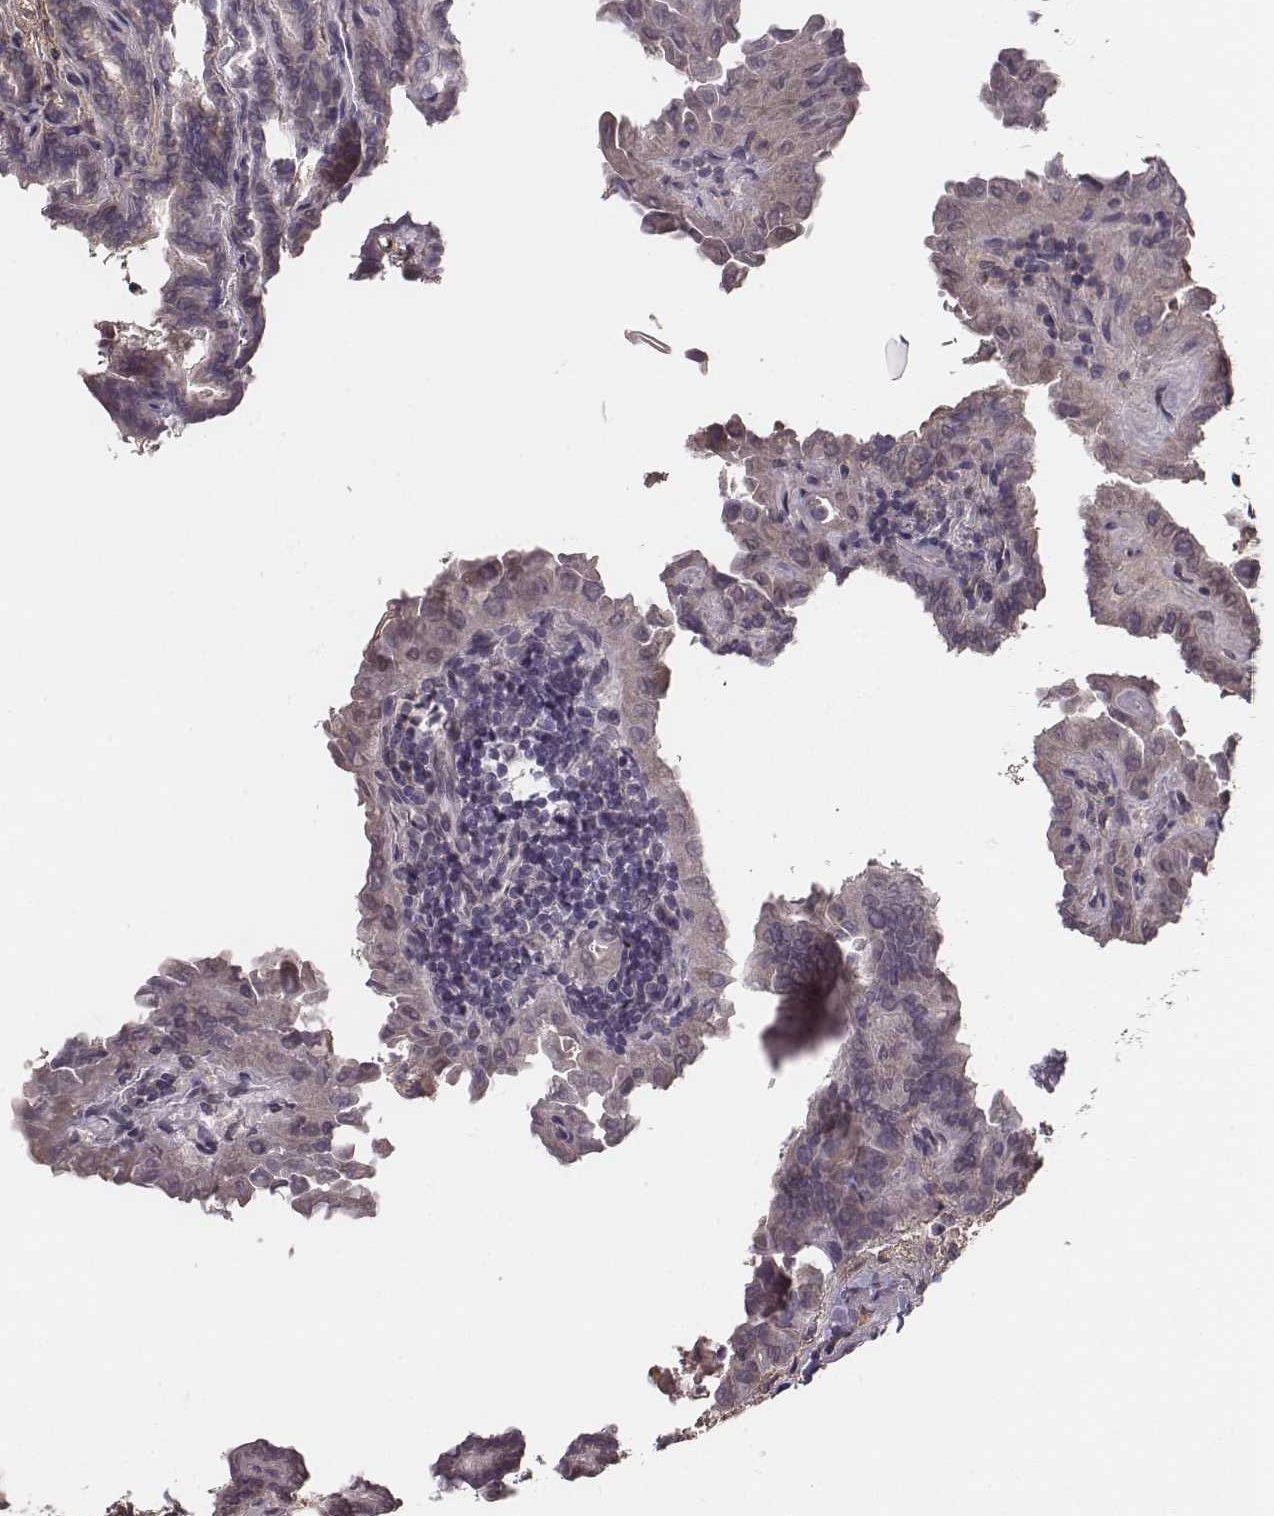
{"staining": {"intensity": "negative", "quantity": "none", "location": "none"}, "tissue": "thyroid cancer", "cell_type": "Tumor cells", "image_type": "cancer", "snomed": [{"axis": "morphology", "description": "Papillary adenocarcinoma, NOS"}, {"axis": "topography", "description": "Thyroid gland"}], "caption": "Image shows no significant protein positivity in tumor cells of thyroid cancer. (Immunohistochemistry, brightfield microscopy, high magnification).", "gene": "SLC22A6", "patient": {"sex": "female", "age": 46}}